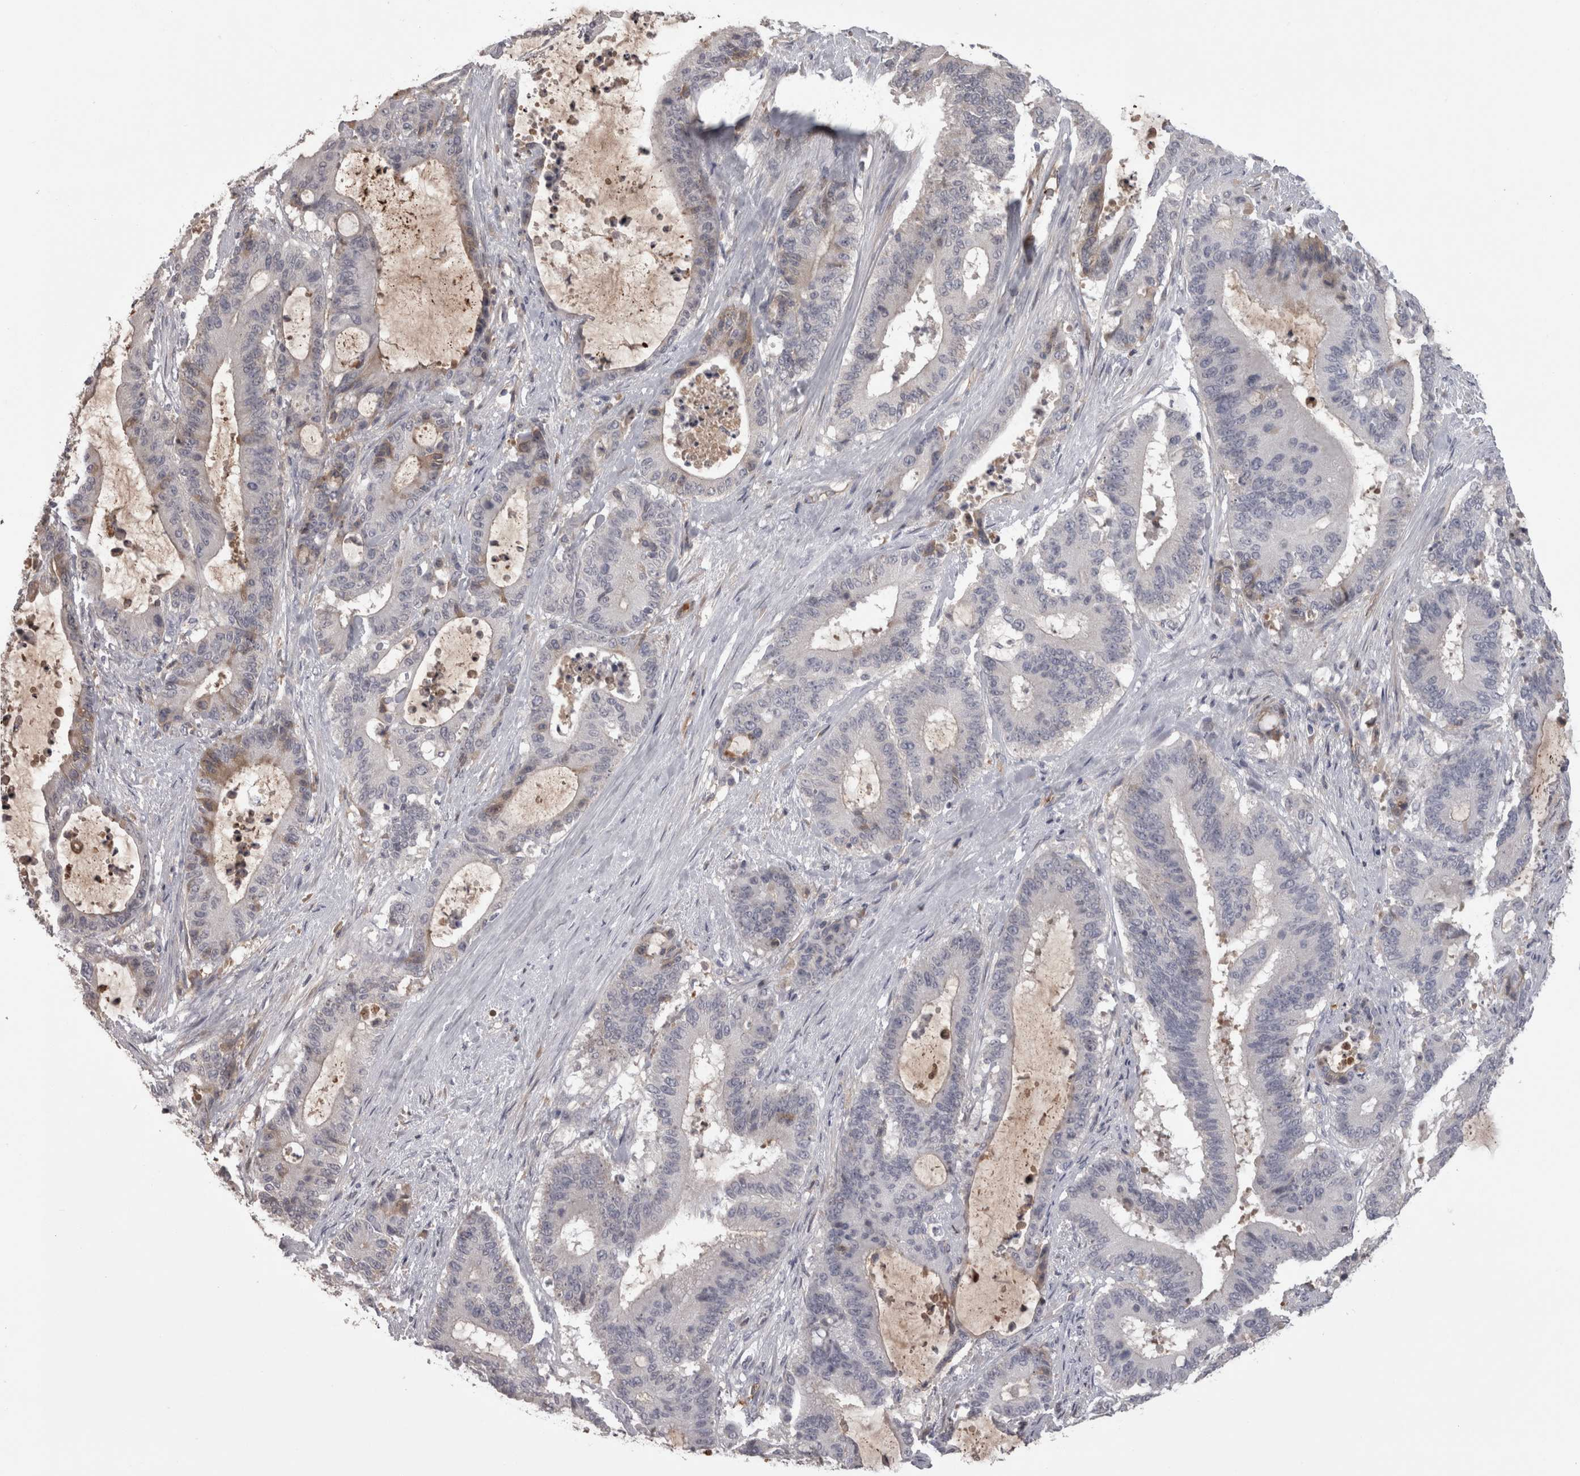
{"staining": {"intensity": "negative", "quantity": "none", "location": "none"}, "tissue": "liver cancer", "cell_type": "Tumor cells", "image_type": "cancer", "snomed": [{"axis": "morphology", "description": "Cholangiocarcinoma"}, {"axis": "topography", "description": "Liver"}], "caption": "An image of liver cholangiocarcinoma stained for a protein reveals no brown staining in tumor cells.", "gene": "SAA4", "patient": {"sex": "female", "age": 73}}